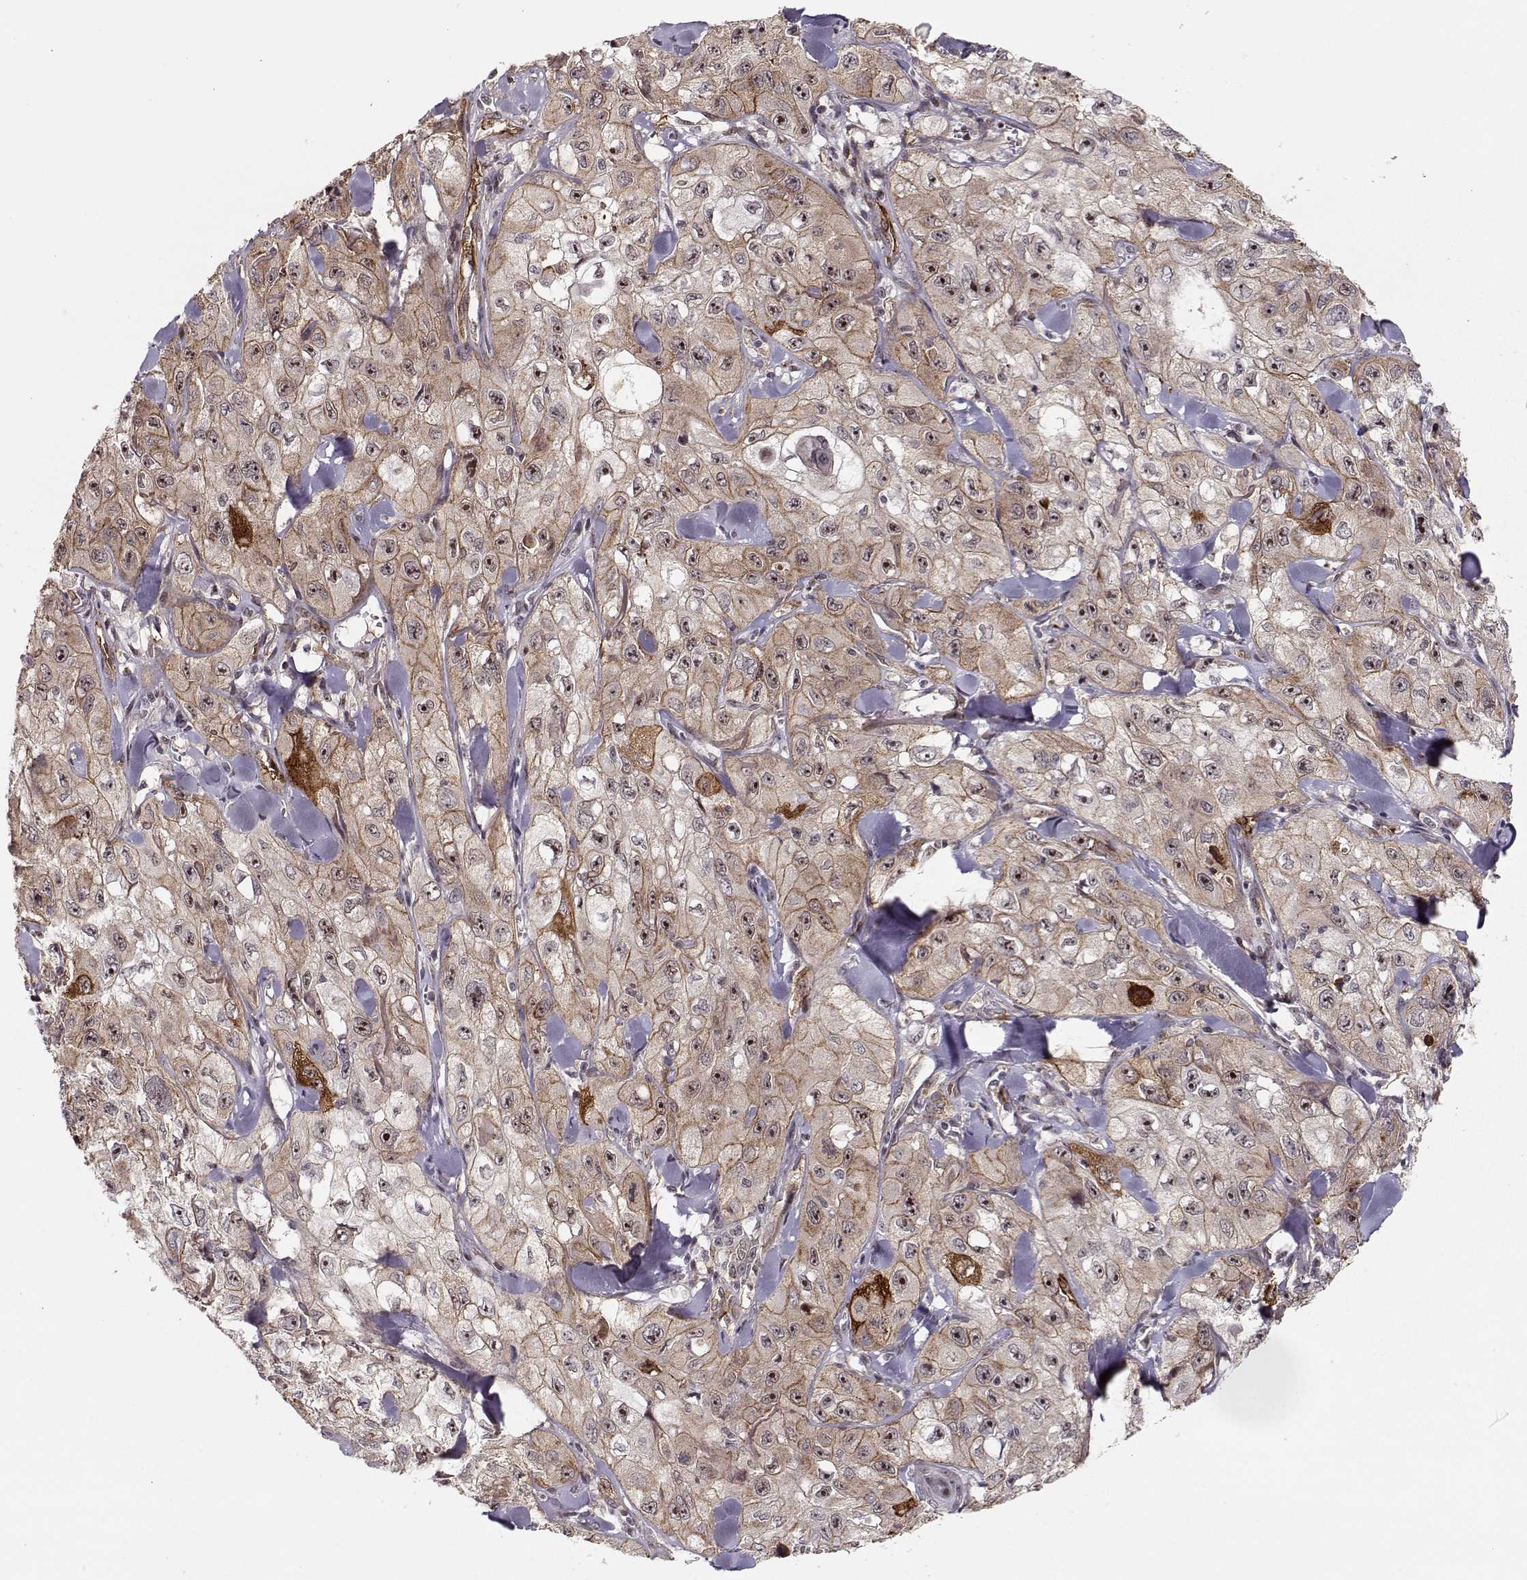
{"staining": {"intensity": "moderate", "quantity": ">75%", "location": "cytoplasmic/membranous,nuclear"}, "tissue": "skin cancer", "cell_type": "Tumor cells", "image_type": "cancer", "snomed": [{"axis": "morphology", "description": "Squamous cell carcinoma, NOS"}, {"axis": "topography", "description": "Skin"}, {"axis": "topography", "description": "Subcutis"}], "caption": "An image of skin cancer stained for a protein displays moderate cytoplasmic/membranous and nuclear brown staining in tumor cells.", "gene": "CIR1", "patient": {"sex": "male", "age": 73}}